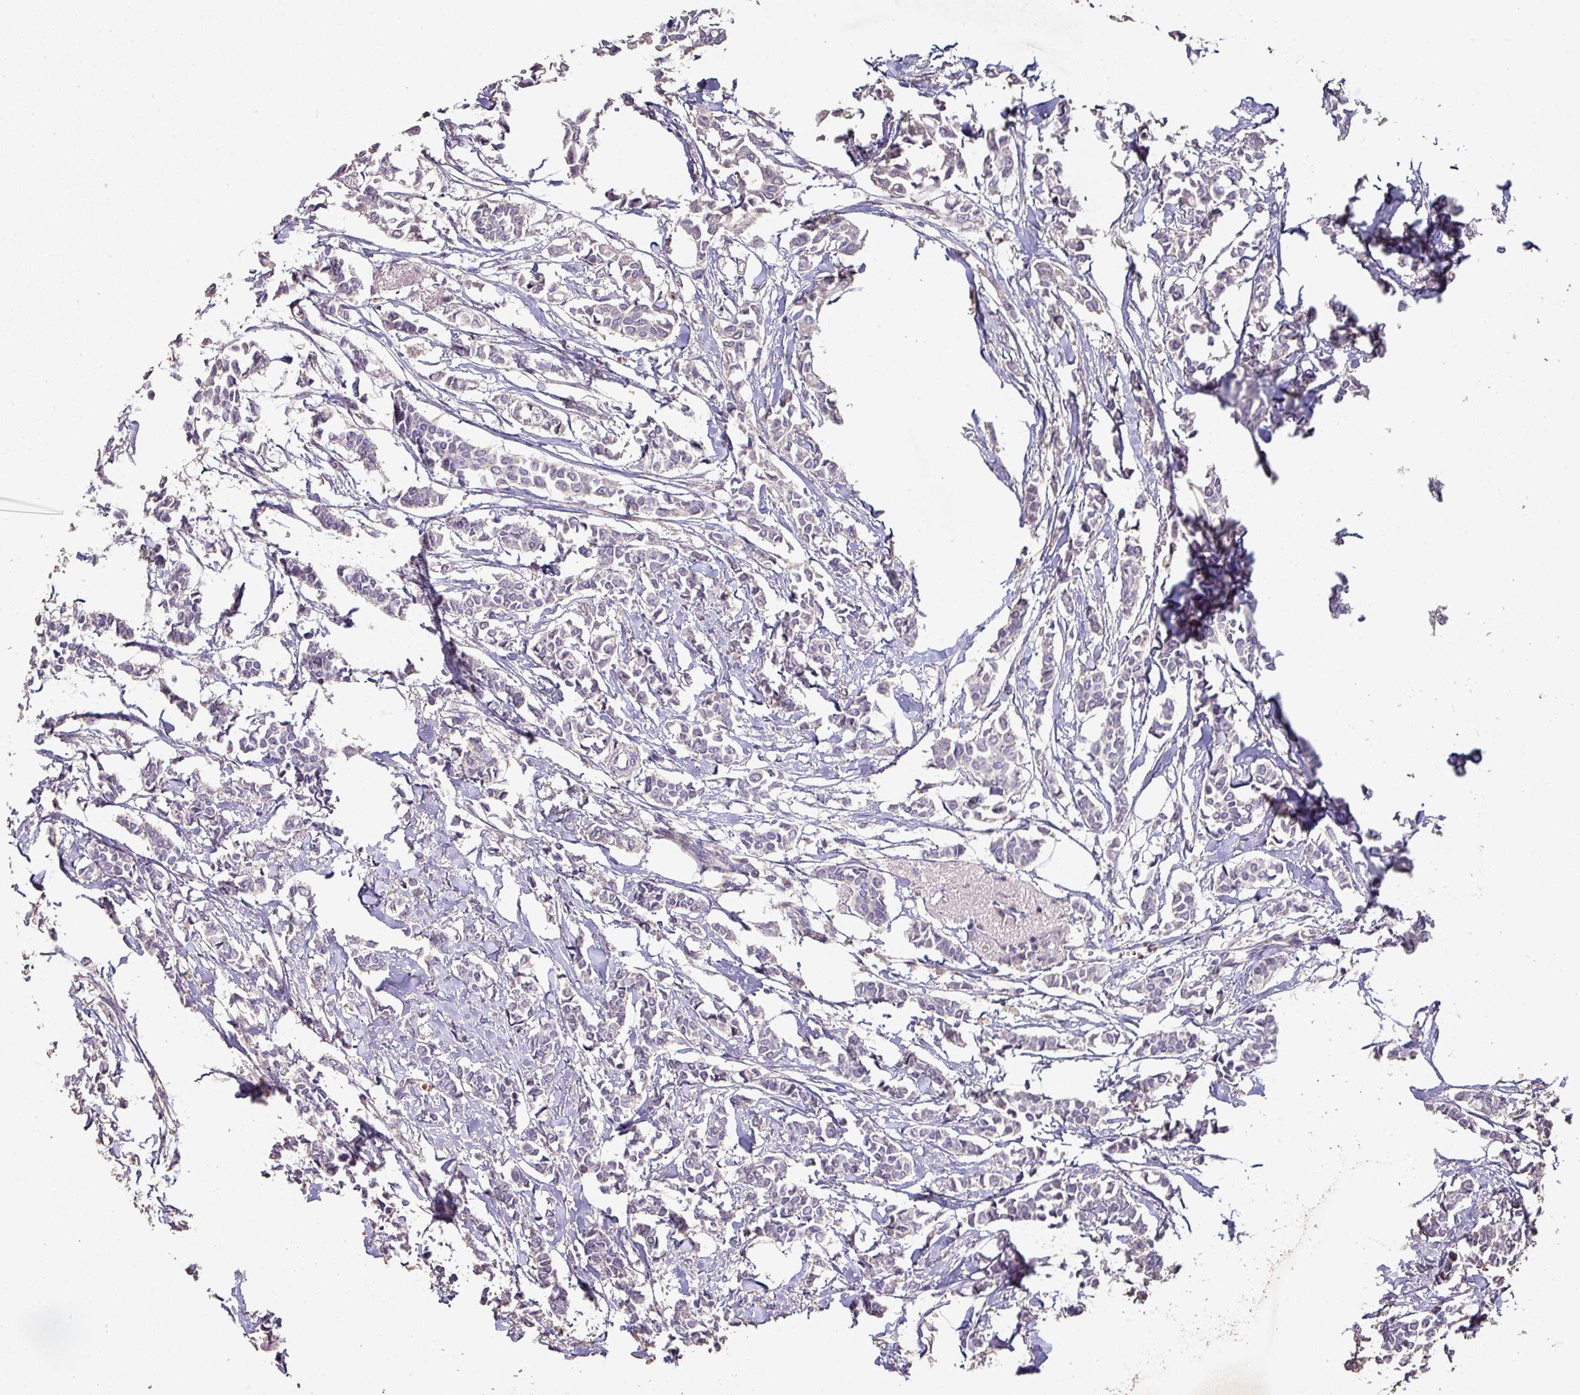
{"staining": {"intensity": "negative", "quantity": "none", "location": "none"}, "tissue": "breast cancer", "cell_type": "Tumor cells", "image_type": "cancer", "snomed": [{"axis": "morphology", "description": "Duct carcinoma"}, {"axis": "topography", "description": "Breast"}], "caption": "An immunohistochemistry (IHC) micrograph of breast cancer is shown. There is no staining in tumor cells of breast cancer.", "gene": "RPL23A", "patient": {"sex": "female", "age": 41}}